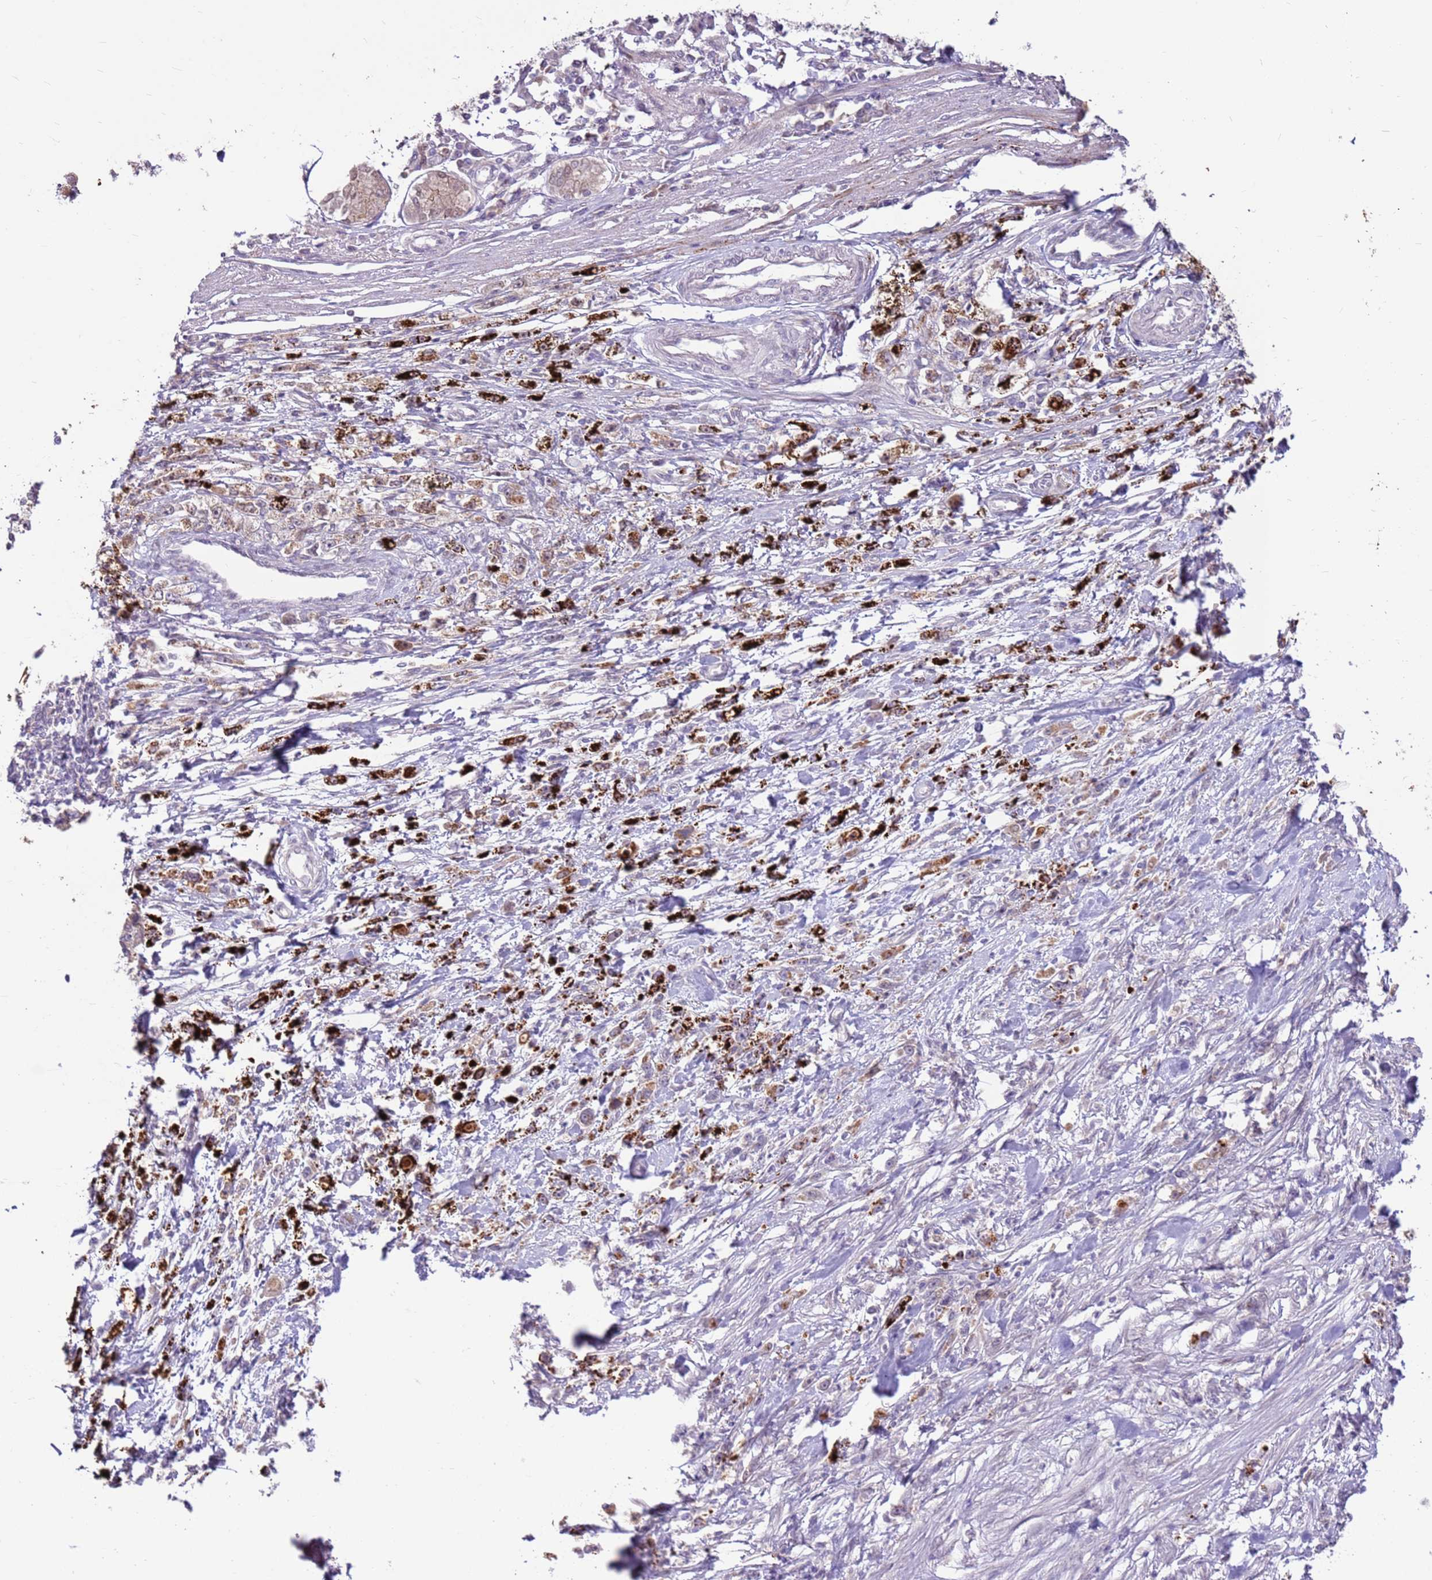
{"staining": {"intensity": "strong", "quantity": "25%-75%", "location": "cytoplasmic/membranous"}, "tissue": "stomach cancer", "cell_type": "Tumor cells", "image_type": "cancer", "snomed": [{"axis": "morphology", "description": "Adenocarcinoma, NOS"}, {"axis": "topography", "description": "Stomach"}], "caption": "Protein expression analysis of human adenocarcinoma (stomach) reveals strong cytoplasmic/membranous positivity in approximately 25%-75% of tumor cells.", "gene": "LGI4", "patient": {"sex": "female", "age": 59}}